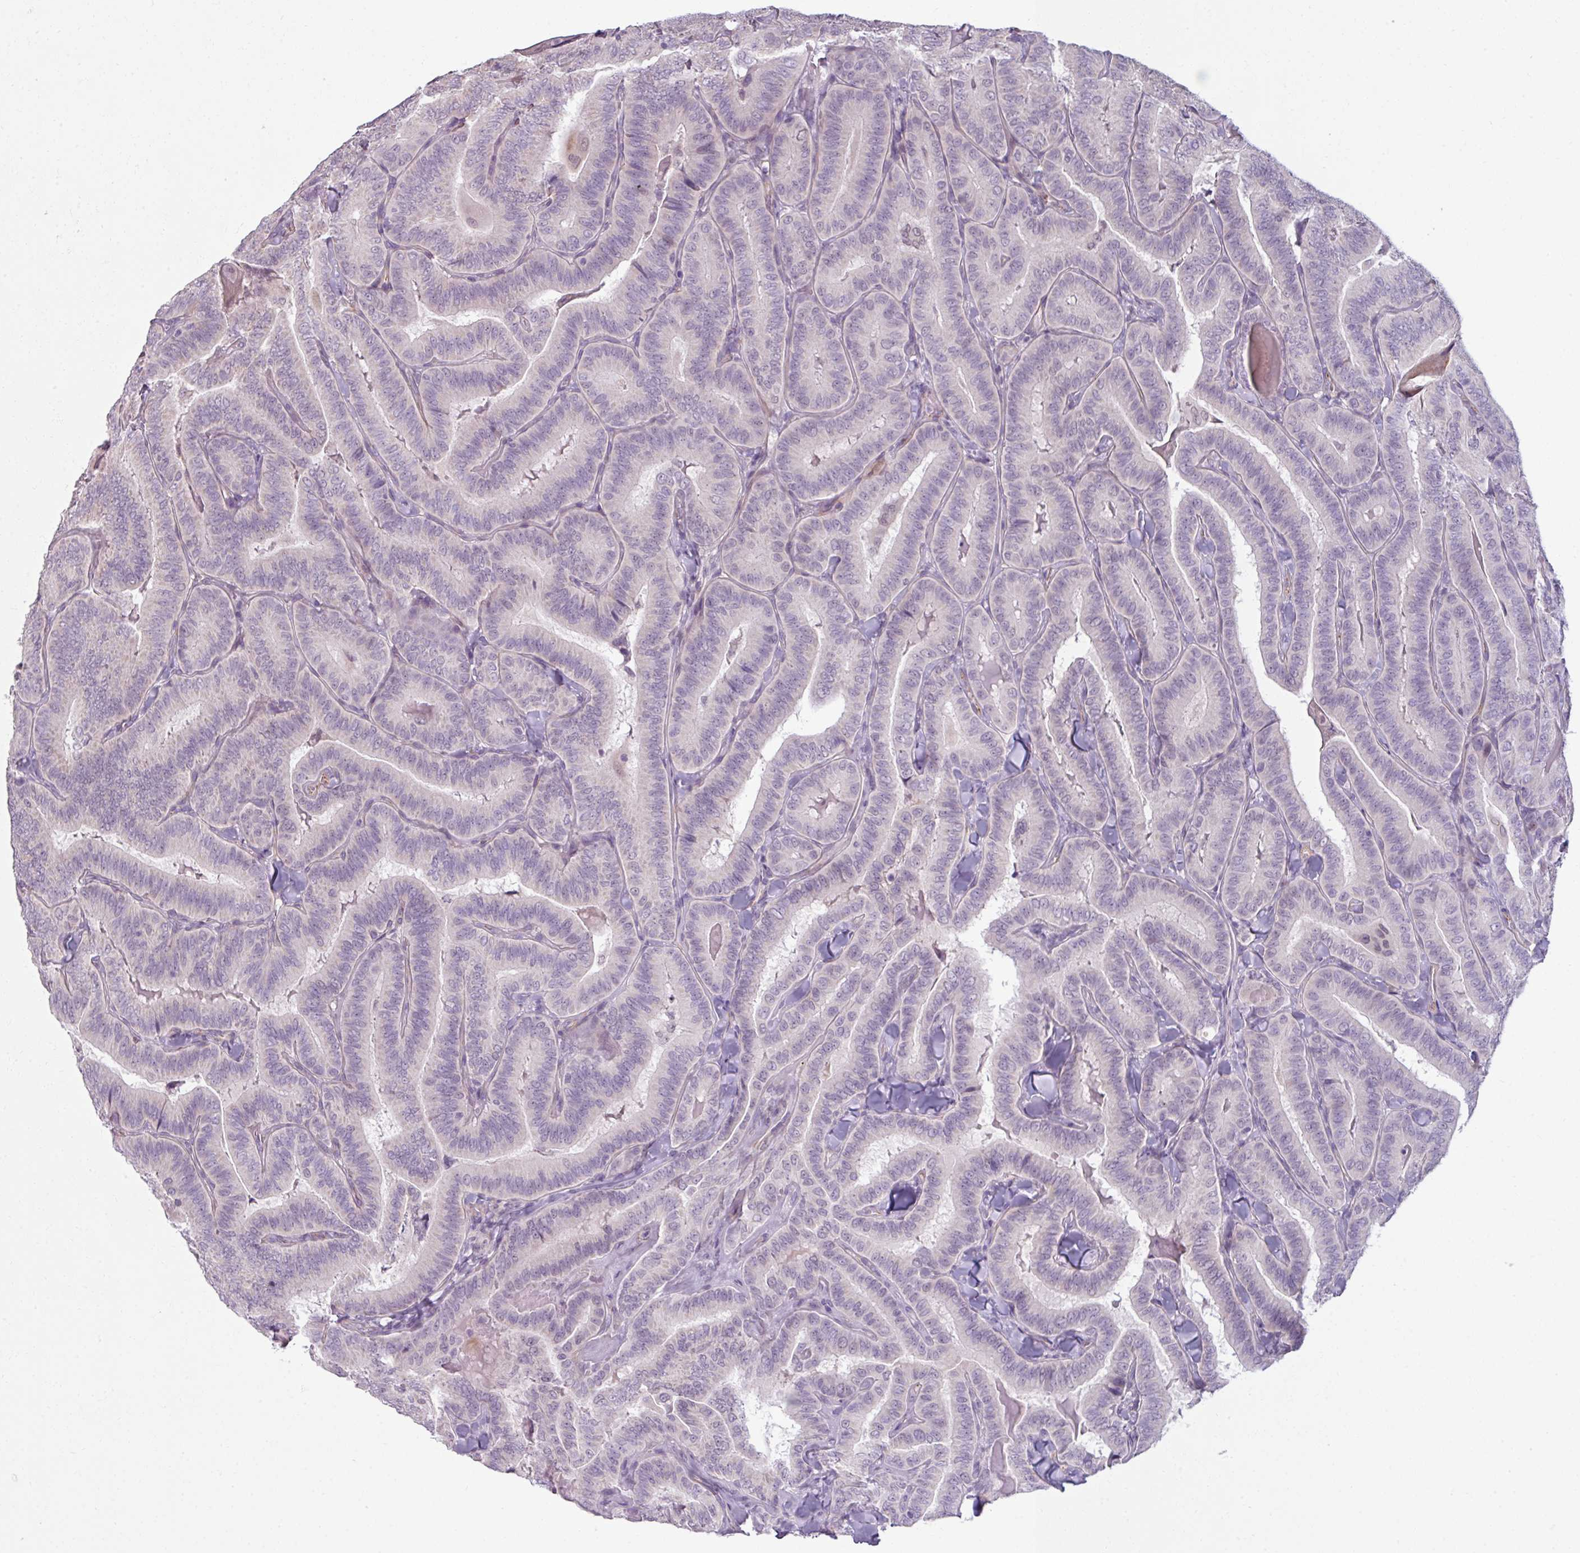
{"staining": {"intensity": "weak", "quantity": "<25%", "location": "nuclear"}, "tissue": "thyroid cancer", "cell_type": "Tumor cells", "image_type": "cancer", "snomed": [{"axis": "morphology", "description": "Papillary adenocarcinoma, NOS"}, {"axis": "topography", "description": "Thyroid gland"}], "caption": "Immunohistochemistry of human thyroid cancer shows no staining in tumor cells. (DAB (3,3'-diaminobenzidine) immunohistochemistry, high magnification).", "gene": "UVSSA", "patient": {"sex": "male", "age": 61}}